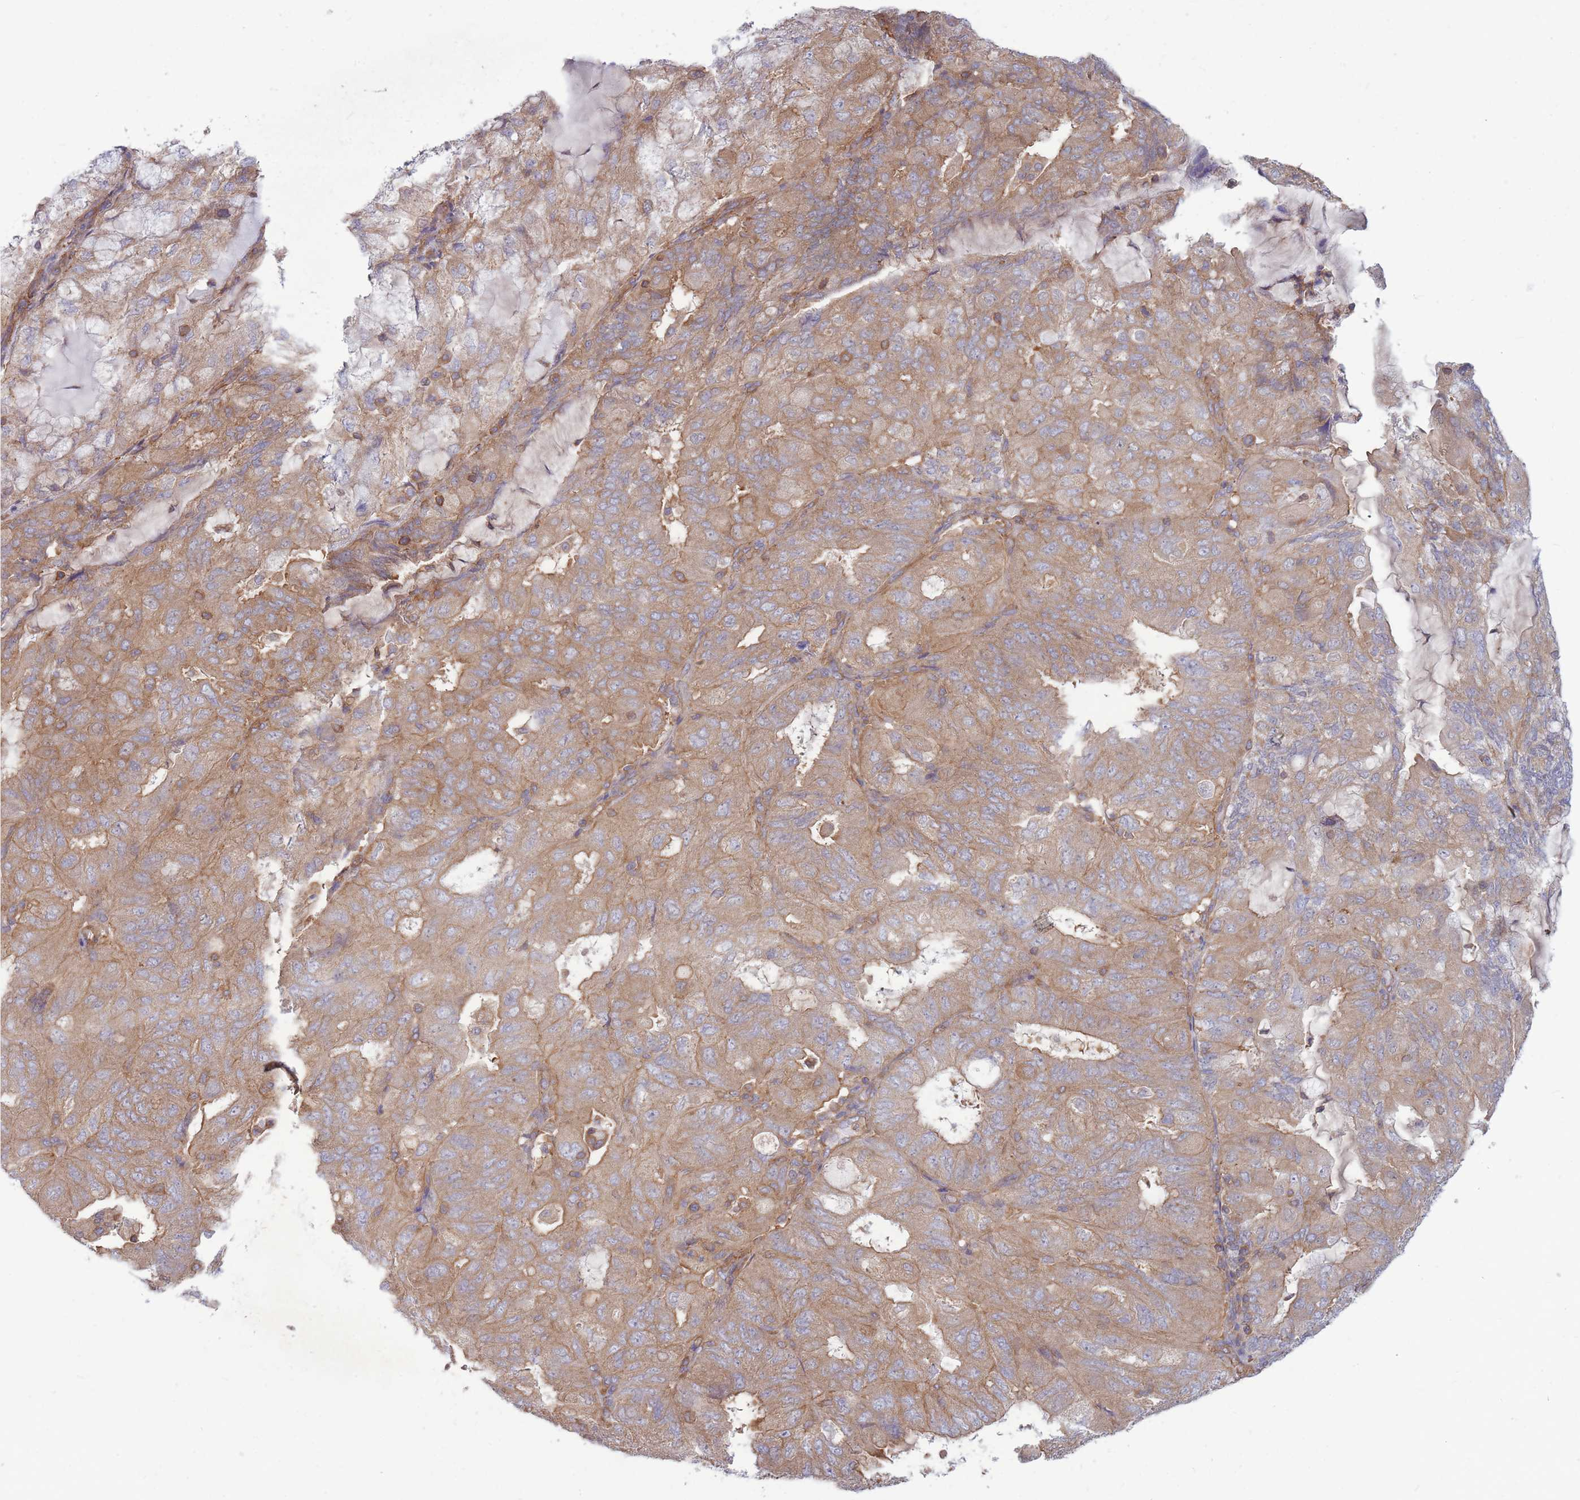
{"staining": {"intensity": "moderate", "quantity": ">75%", "location": "cytoplasmic/membranous"}, "tissue": "endometrial cancer", "cell_type": "Tumor cells", "image_type": "cancer", "snomed": [{"axis": "morphology", "description": "Adenocarcinoma, NOS"}, {"axis": "topography", "description": "Endometrium"}], "caption": "Endometrial cancer (adenocarcinoma) was stained to show a protein in brown. There is medium levels of moderate cytoplasmic/membranous staining in approximately >75% of tumor cells.", "gene": "GGA1", "patient": {"sex": "female", "age": 81}}